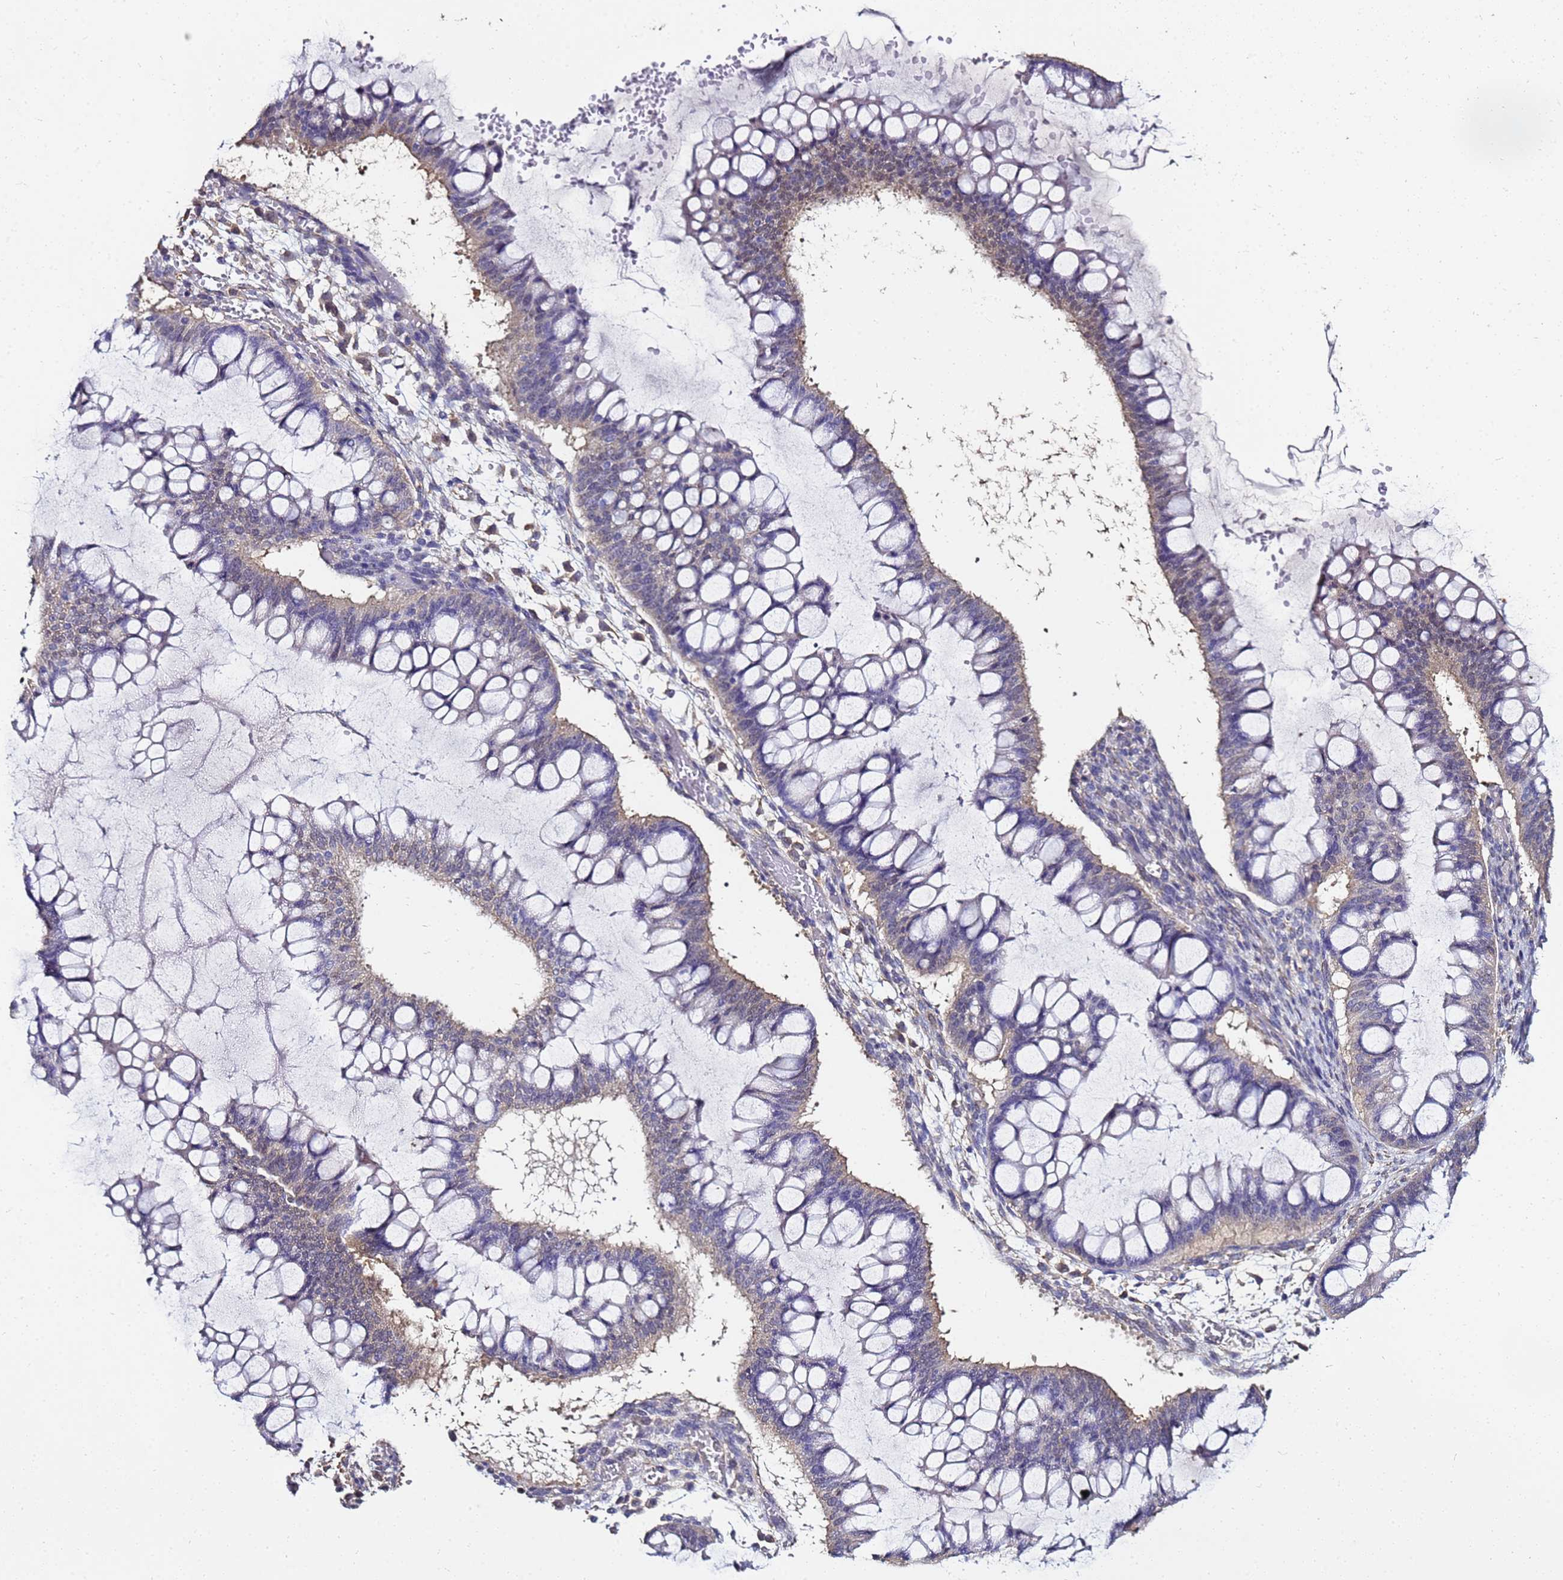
{"staining": {"intensity": "negative", "quantity": "none", "location": "none"}, "tissue": "ovarian cancer", "cell_type": "Tumor cells", "image_type": "cancer", "snomed": [{"axis": "morphology", "description": "Cystadenocarcinoma, mucinous, NOS"}, {"axis": "topography", "description": "Ovary"}], "caption": "IHC histopathology image of neoplastic tissue: human mucinous cystadenocarcinoma (ovarian) stained with DAB (3,3'-diaminobenzidine) displays no significant protein positivity in tumor cells.", "gene": "ENOPH1", "patient": {"sex": "female", "age": 73}}